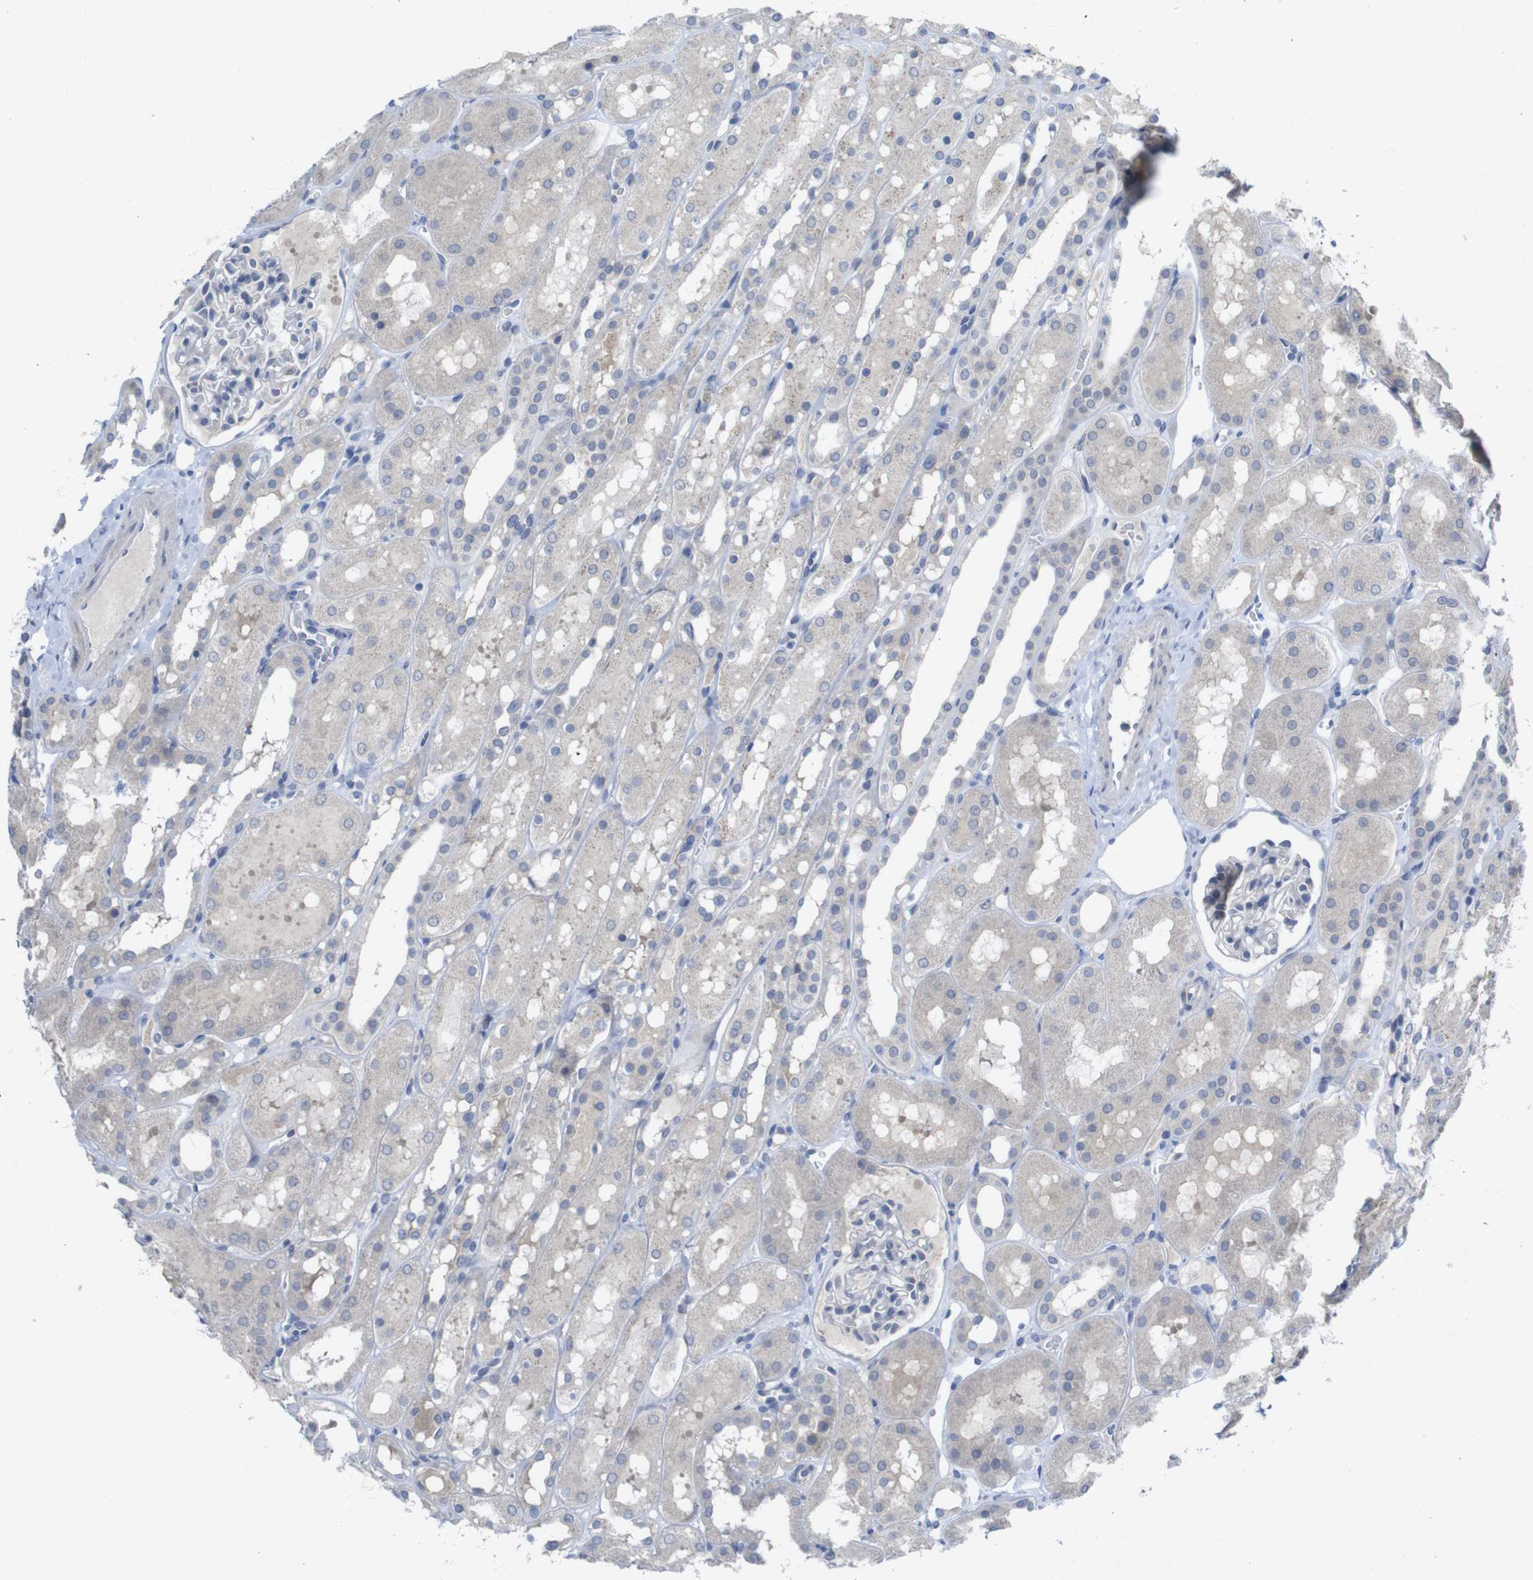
{"staining": {"intensity": "negative", "quantity": "none", "location": "none"}, "tissue": "kidney", "cell_type": "Cells in glomeruli", "image_type": "normal", "snomed": [{"axis": "morphology", "description": "Normal tissue, NOS"}, {"axis": "topography", "description": "Kidney"}, {"axis": "topography", "description": "Urinary bladder"}], "caption": "A photomicrograph of kidney stained for a protein shows no brown staining in cells in glomeruli.", "gene": "SLAMF7", "patient": {"sex": "male", "age": 16}}